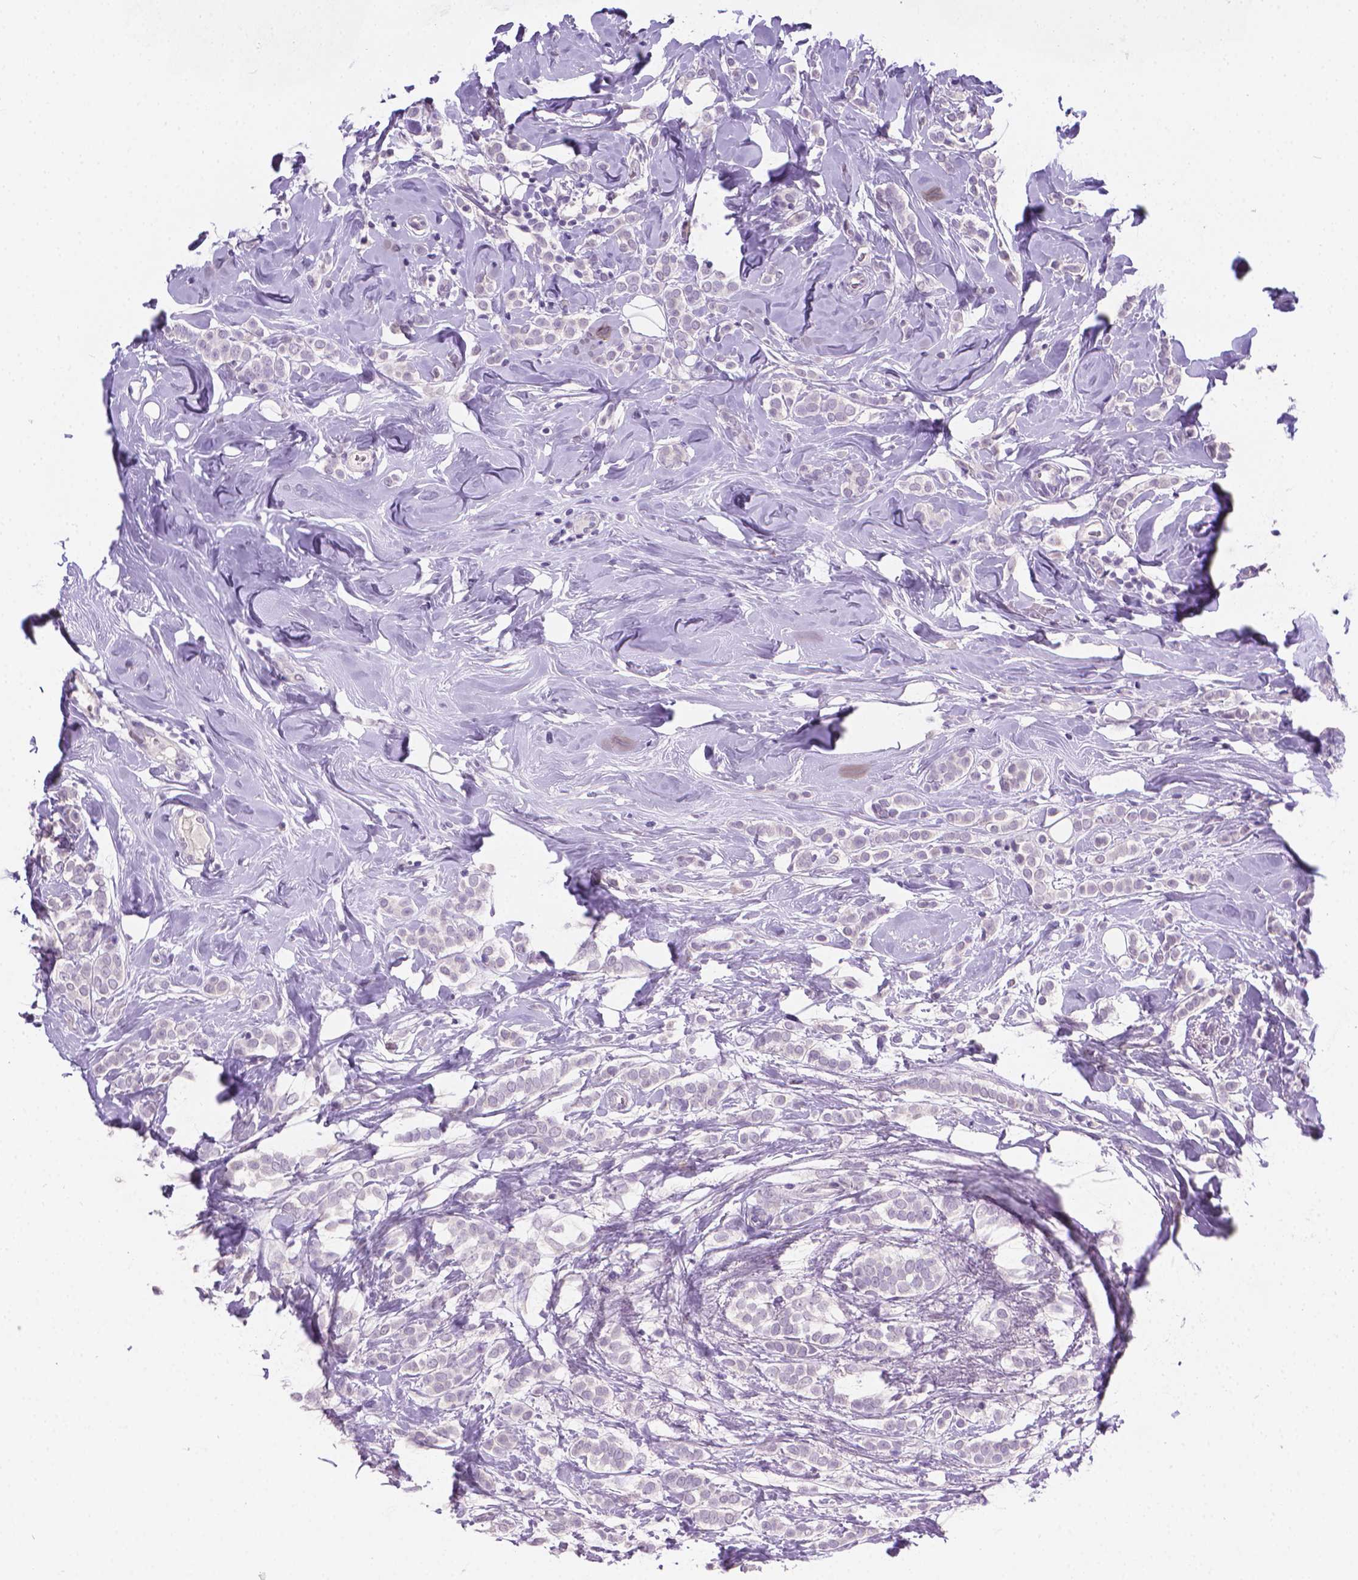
{"staining": {"intensity": "negative", "quantity": "none", "location": "none"}, "tissue": "breast cancer", "cell_type": "Tumor cells", "image_type": "cancer", "snomed": [{"axis": "morphology", "description": "Lobular carcinoma"}, {"axis": "topography", "description": "Breast"}], "caption": "A histopathology image of lobular carcinoma (breast) stained for a protein shows no brown staining in tumor cells.", "gene": "TNNI2", "patient": {"sex": "female", "age": 49}}